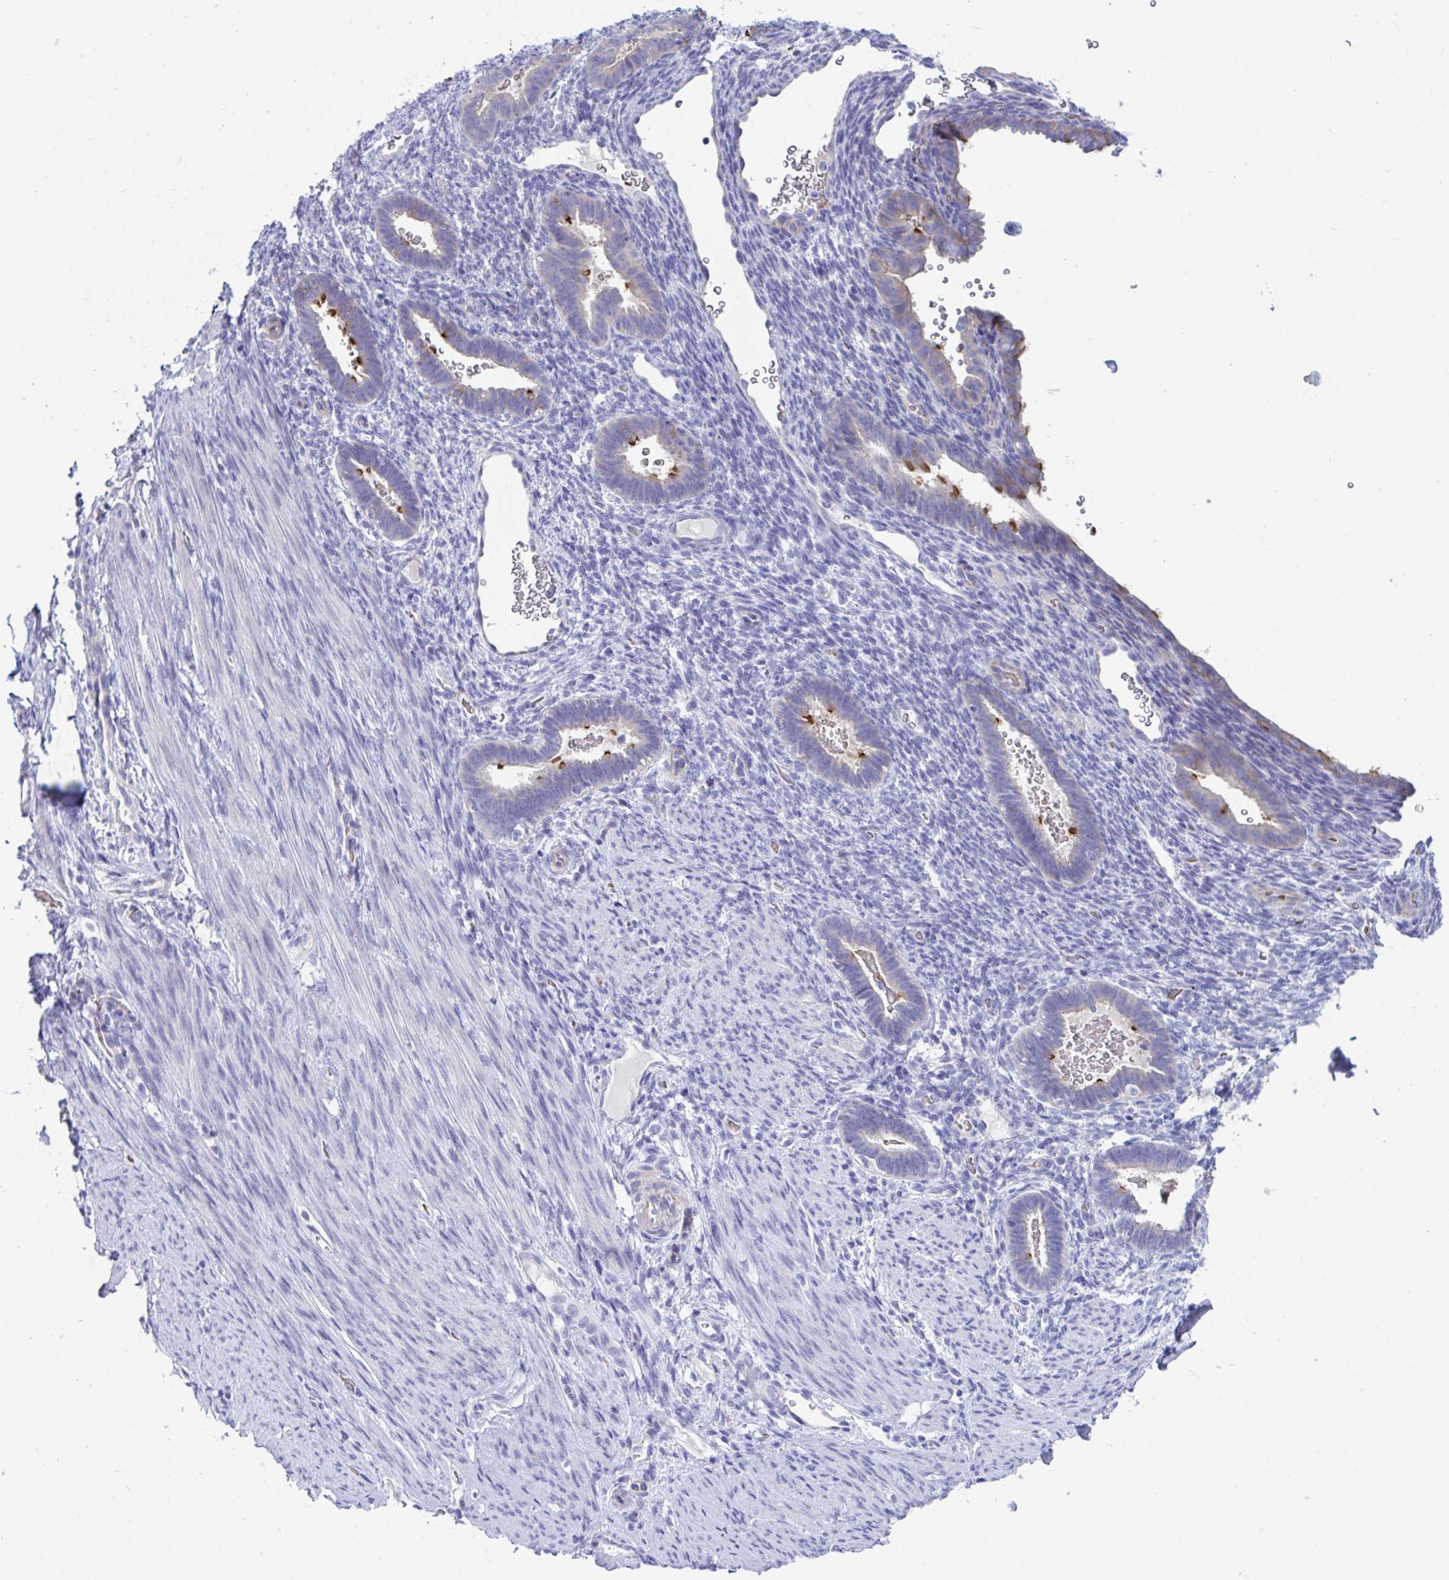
{"staining": {"intensity": "negative", "quantity": "none", "location": "none"}, "tissue": "endometrium", "cell_type": "Cells in endometrial stroma", "image_type": "normal", "snomed": [{"axis": "morphology", "description": "Normal tissue, NOS"}, {"axis": "topography", "description": "Endometrium"}], "caption": "The IHC photomicrograph has no significant expression in cells in endometrial stroma of endometrium. The staining was performed using DAB (3,3'-diaminobenzidine) to visualize the protein expression in brown, while the nuclei were stained in blue with hematoxylin (Magnification: 20x).", "gene": "TTC30A", "patient": {"sex": "female", "age": 34}}